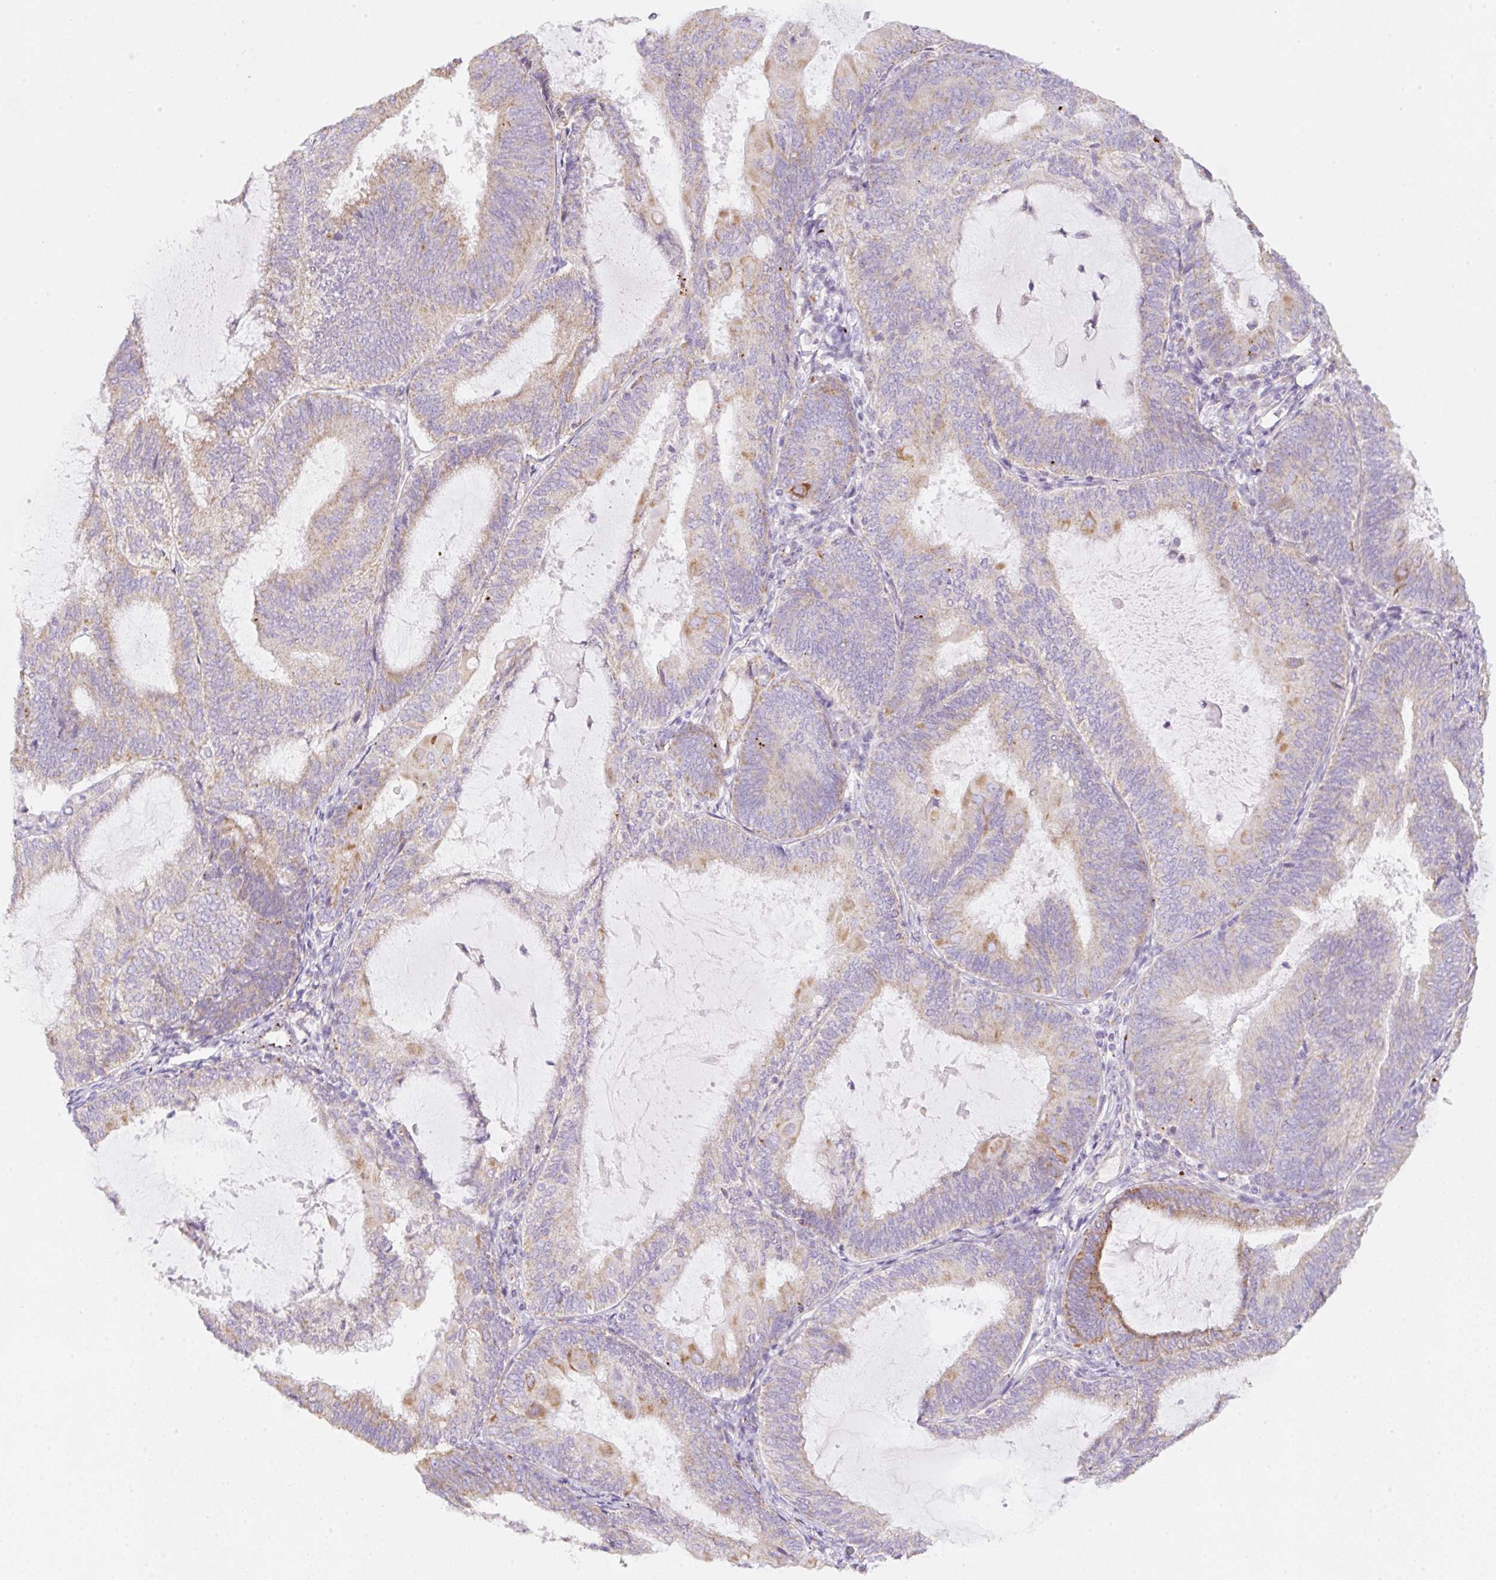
{"staining": {"intensity": "moderate", "quantity": "<25%", "location": "cytoplasmic/membranous"}, "tissue": "endometrial cancer", "cell_type": "Tumor cells", "image_type": "cancer", "snomed": [{"axis": "morphology", "description": "Adenocarcinoma, NOS"}, {"axis": "topography", "description": "Endometrium"}], "caption": "The image exhibits staining of adenocarcinoma (endometrial), revealing moderate cytoplasmic/membranous protein expression (brown color) within tumor cells.", "gene": "CLEC3A", "patient": {"sex": "female", "age": 81}}